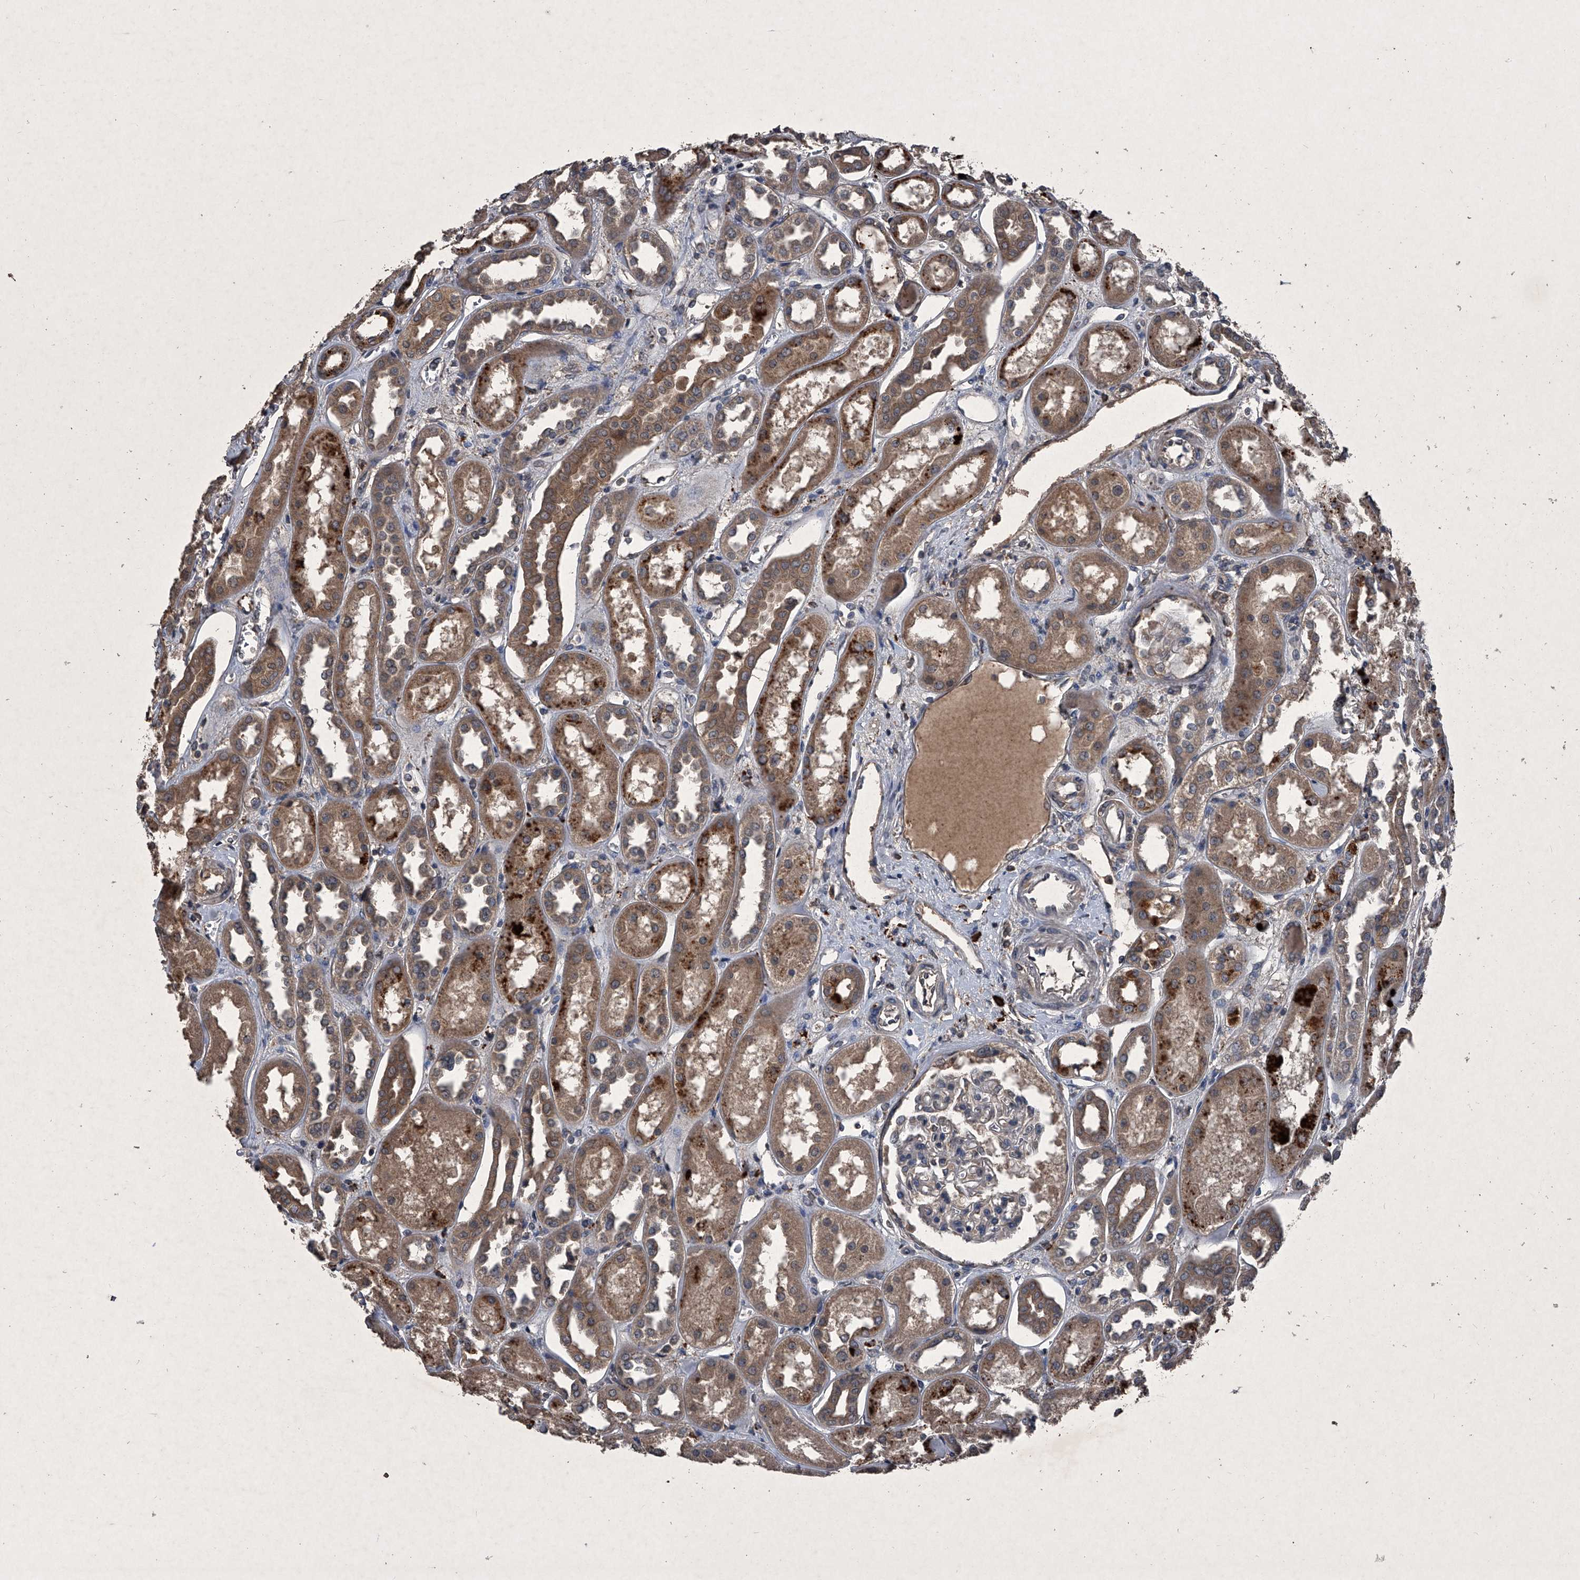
{"staining": {"intensity": "negative", "quantity": "none", "location": "none"}, "tissue": "kidney", "cell_type": "Cells in glomeruli", "image_type": "normal", "snomed": [{"axis": "morphology", "description": "Normal tissue, NOS"}, {"axis": "topography", "description": "Kidney"}], "caption": "This photomicrograph is of unremarkable kidney stained with immunohistochemistry to label a protein in brown with the nuclei are counter-stained blue. There is no expression in cells in glomeruli.", "gene": "MAPKAP1", "patient": {"sex": "male", "age": 70}}